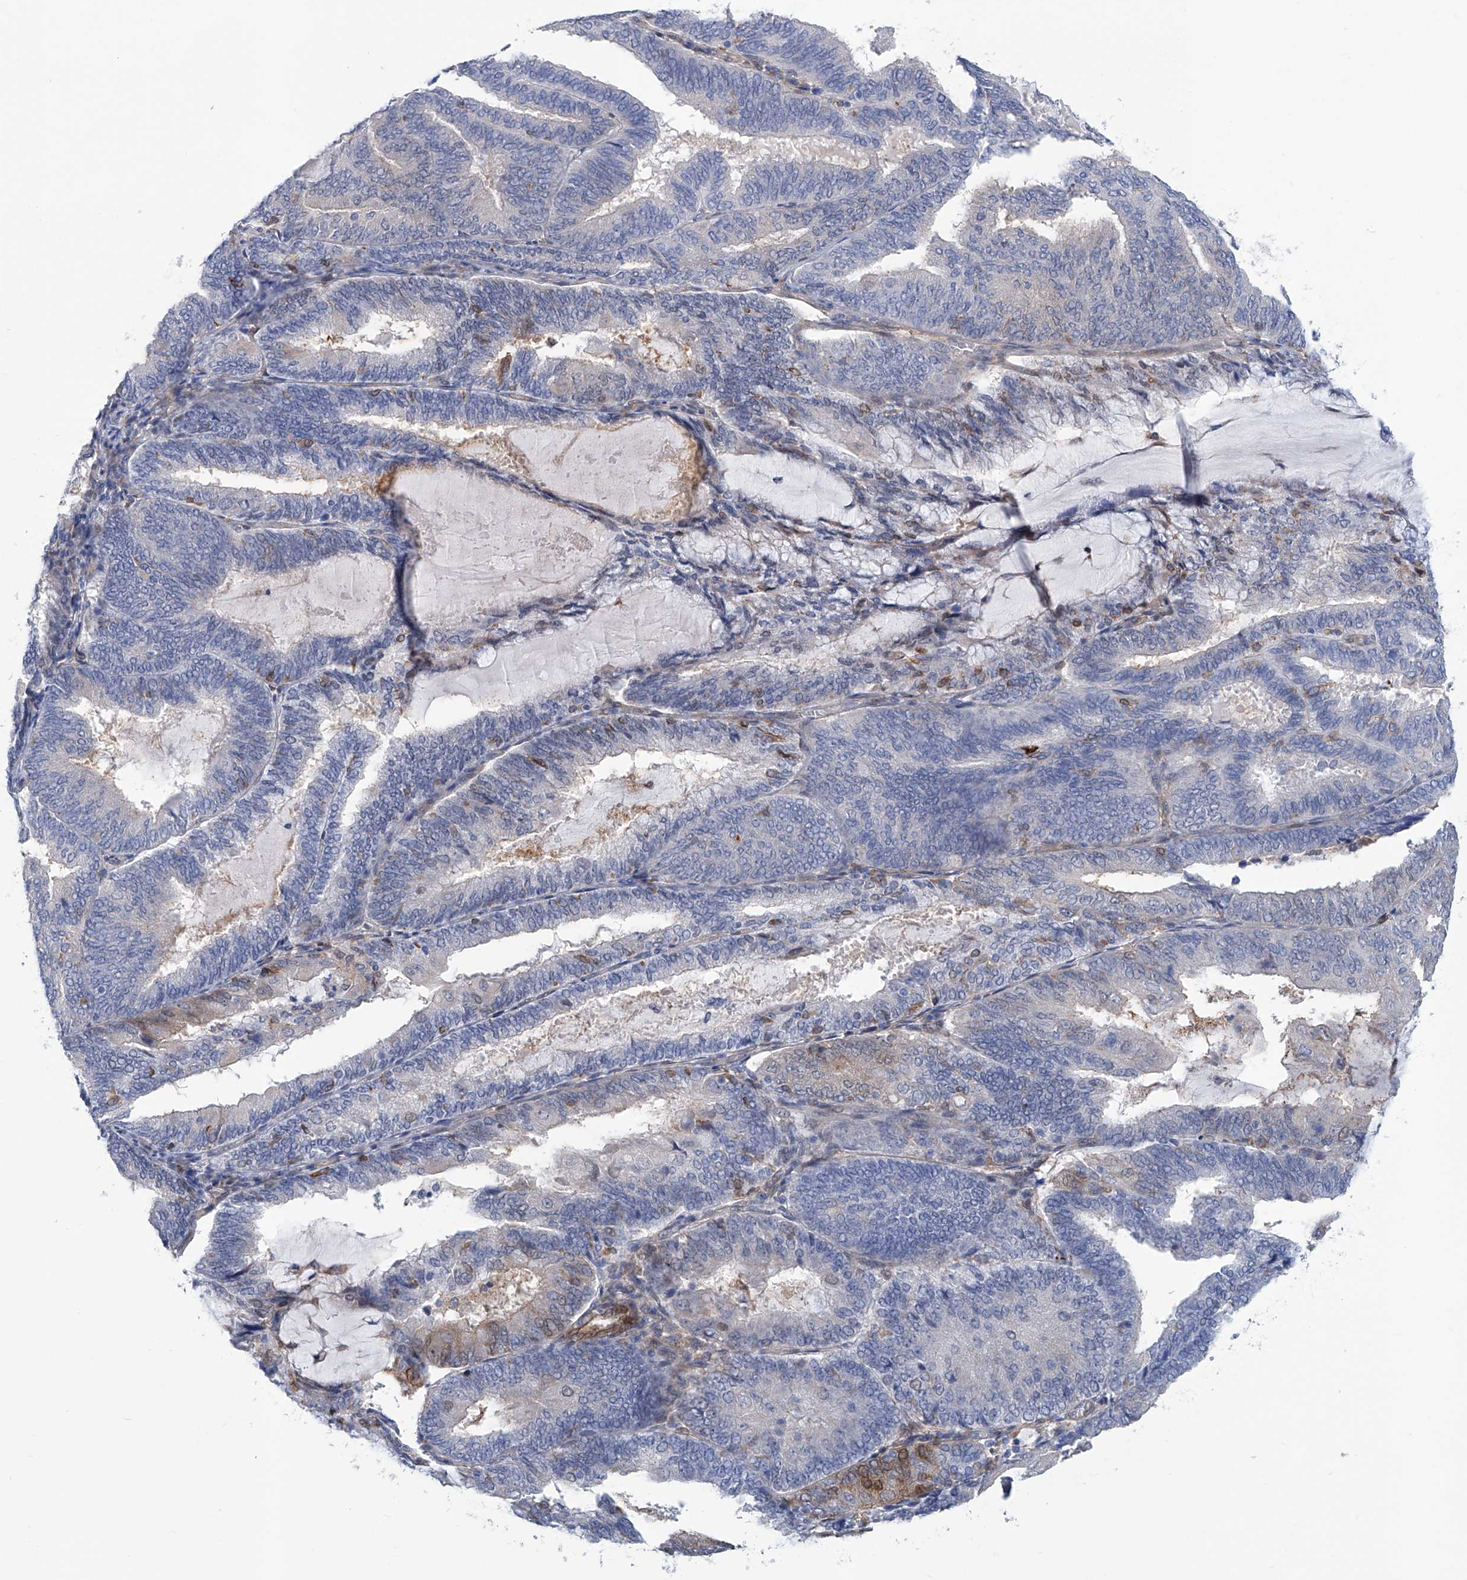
{"staining": {"intensity": "moderate", "quantity": "<25%", "location": "cytoplasmic/membranous"}, "tissue": "endometrial cancer", "cell_type": "Tumor cells", "image_type": "cancer", "snomed": [{"axis": "morphology", "description": "Adenocarcinoma, NOS"}, {"axis": "topography", "description": "Endometrium"}], "caption": "This photomicrograph shows immunohistochemistry (IHC) staining of human endometrial cancer, with low moderate cytoplasmic/membranous staining in approximately <25% of tumor cells.", "gene": "TNN", "patient": {"sex": "female", "age": 81}}